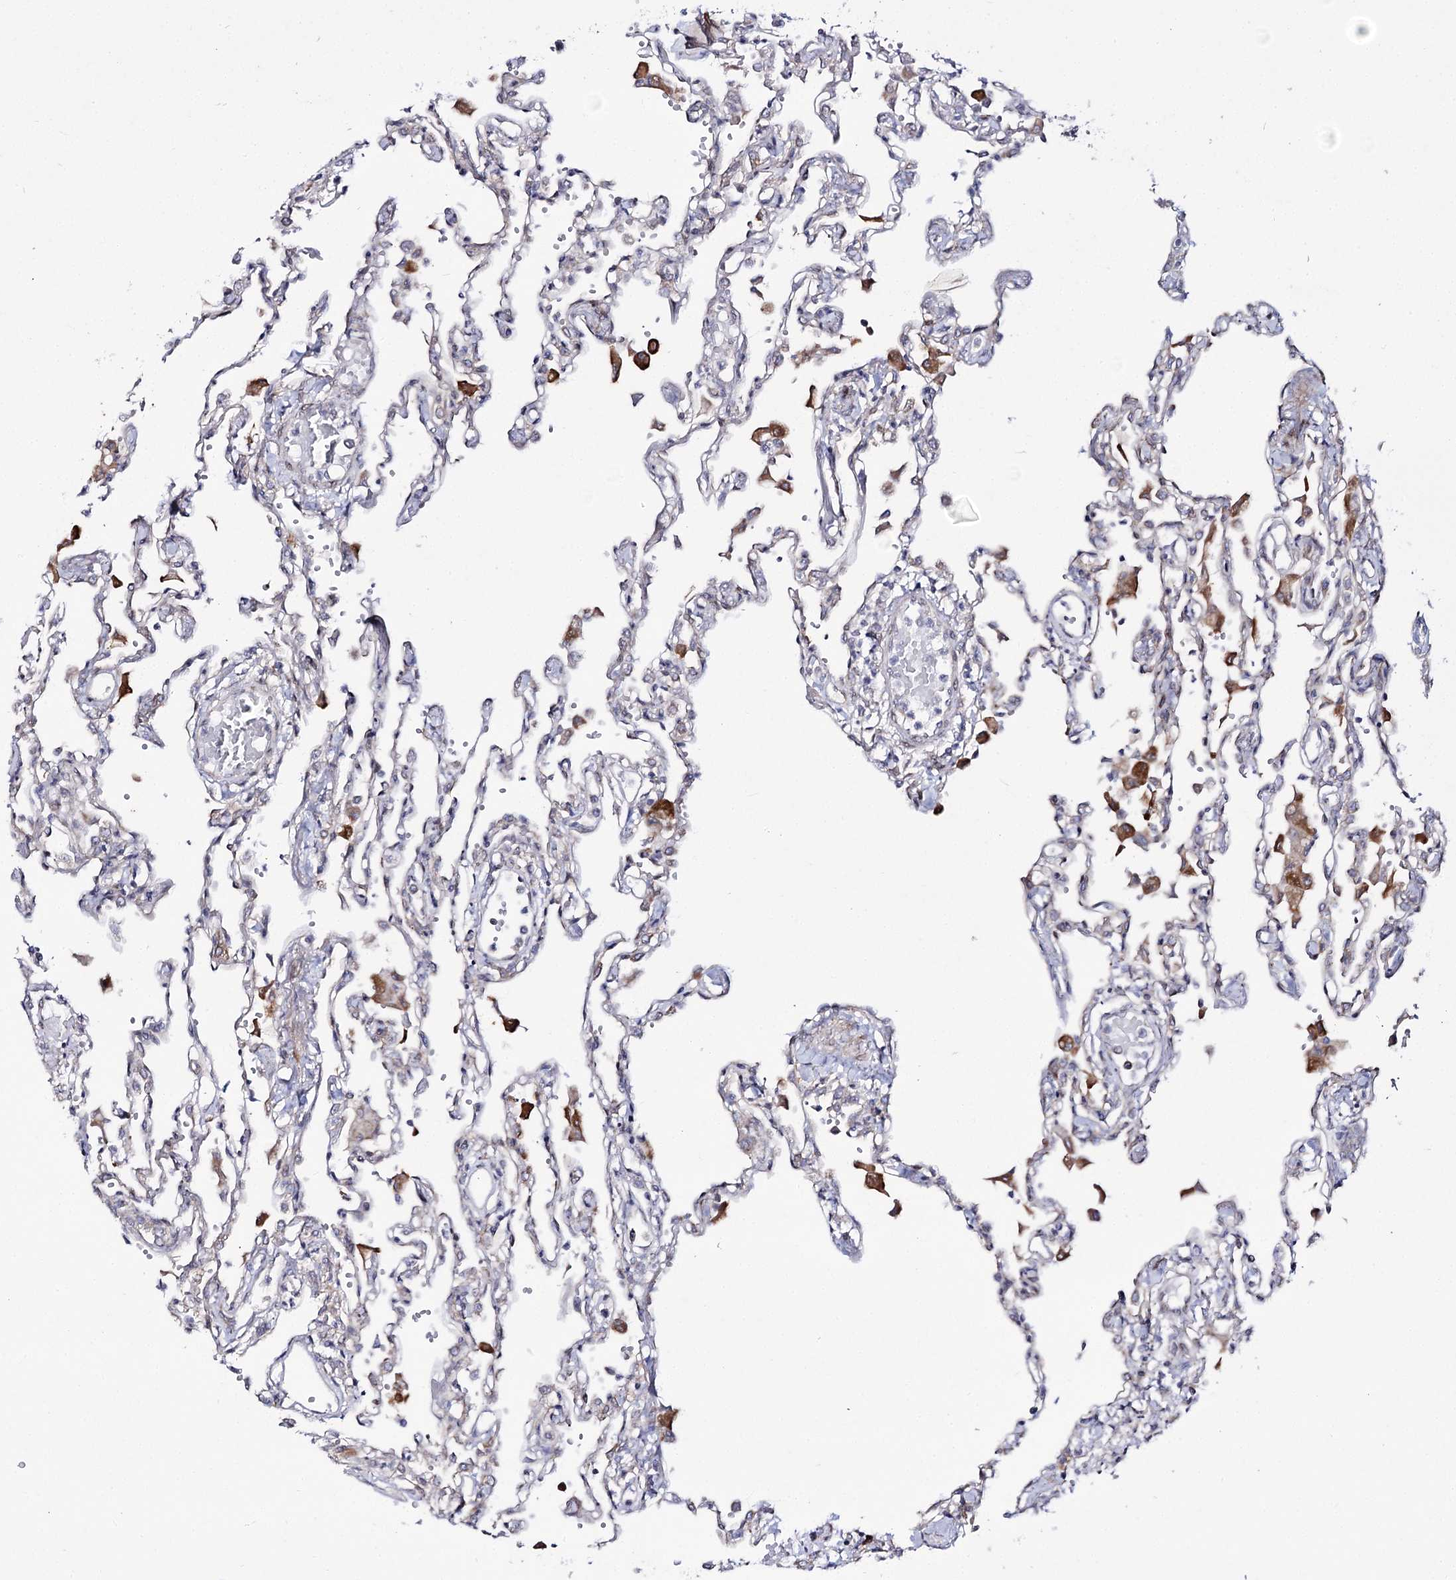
{"staining": {"intensity": "negative", "quantity": "none", "location": "none"}, "tissue": "lung", "cell_type": "Alveolar cells", "image_type": "normal", "snomed": [{"axis": "morphology", "description": "Normal tissue, NOS"}, {"axis": "topography", "description": "Bronchus"}, {"axis": "topography", "description": "Lung"}], "caption": "The immunohistochemistry histopathology image has no significant expression in alveolar cells of lung. Brightfield microscopy of immunohistochemistry stained with DAB (brown) and hematoxylin (blue), captured at high magnification.", "gene": "C11orf80", "patient": {"sex": "female", "age": 49}}